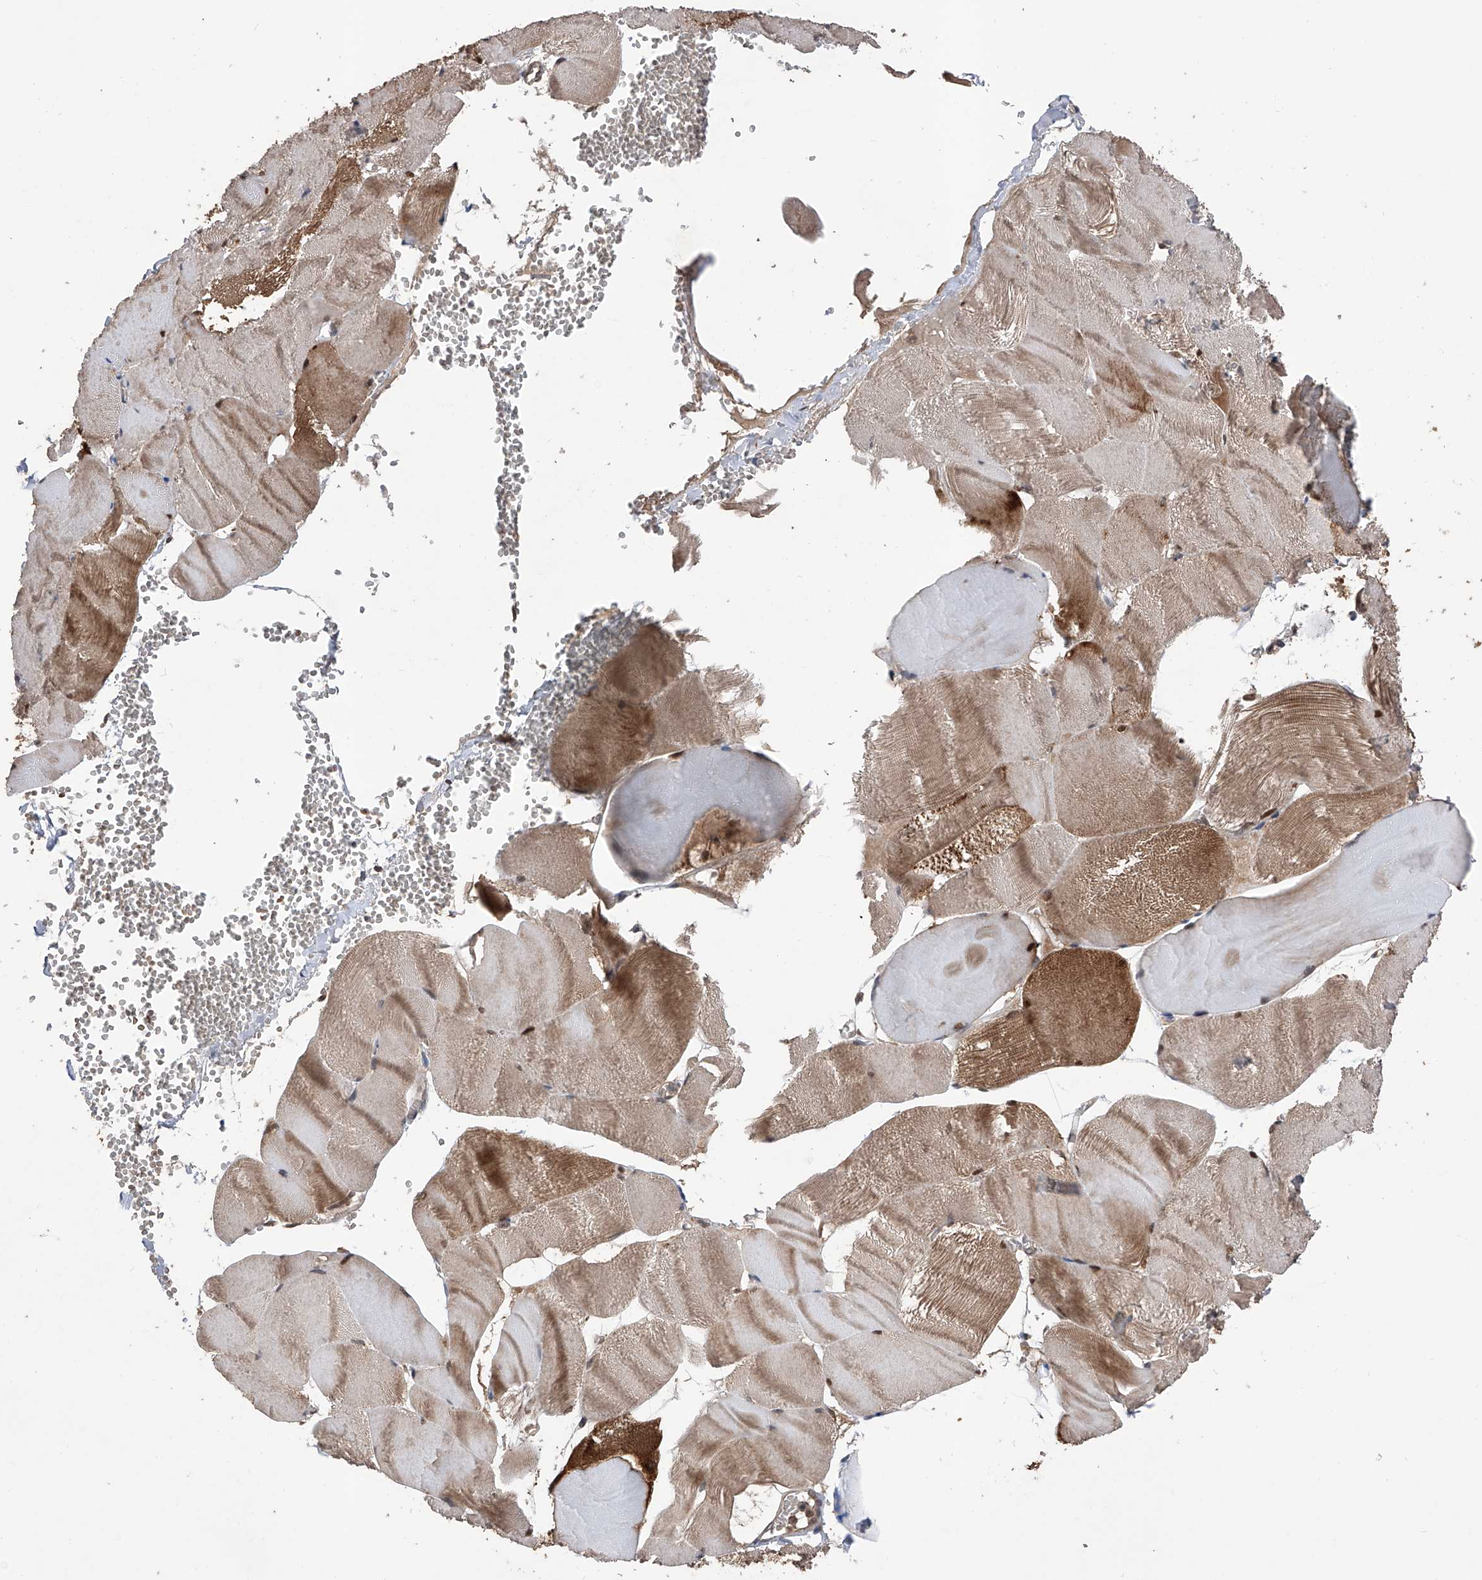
{"staining": {"intensity": "moderate", "quantity": "25%-75%", "location": "cytoplasmic/membranous"}, "tissue": "skeletal muscle", "cell_type": "Myocytes", "image_type": "normal", "snomed": [{"axis": "morphology", "description": "Normal tissue, NOS"}, {"axis": "morphology", "description": "Basal cell carcinoma"}, {"axis": "topography", "description": "Skeletal muscle"}], "caption": "A micrograph showing moderate cytoplasmic/membranous staining in about 25%-75% of myocytes in benign skeletal muscle, as visualized by brown immunohistochemical staining.", "gene": "LYSMD4", "patient": {"sex": "female", "age": 64}}